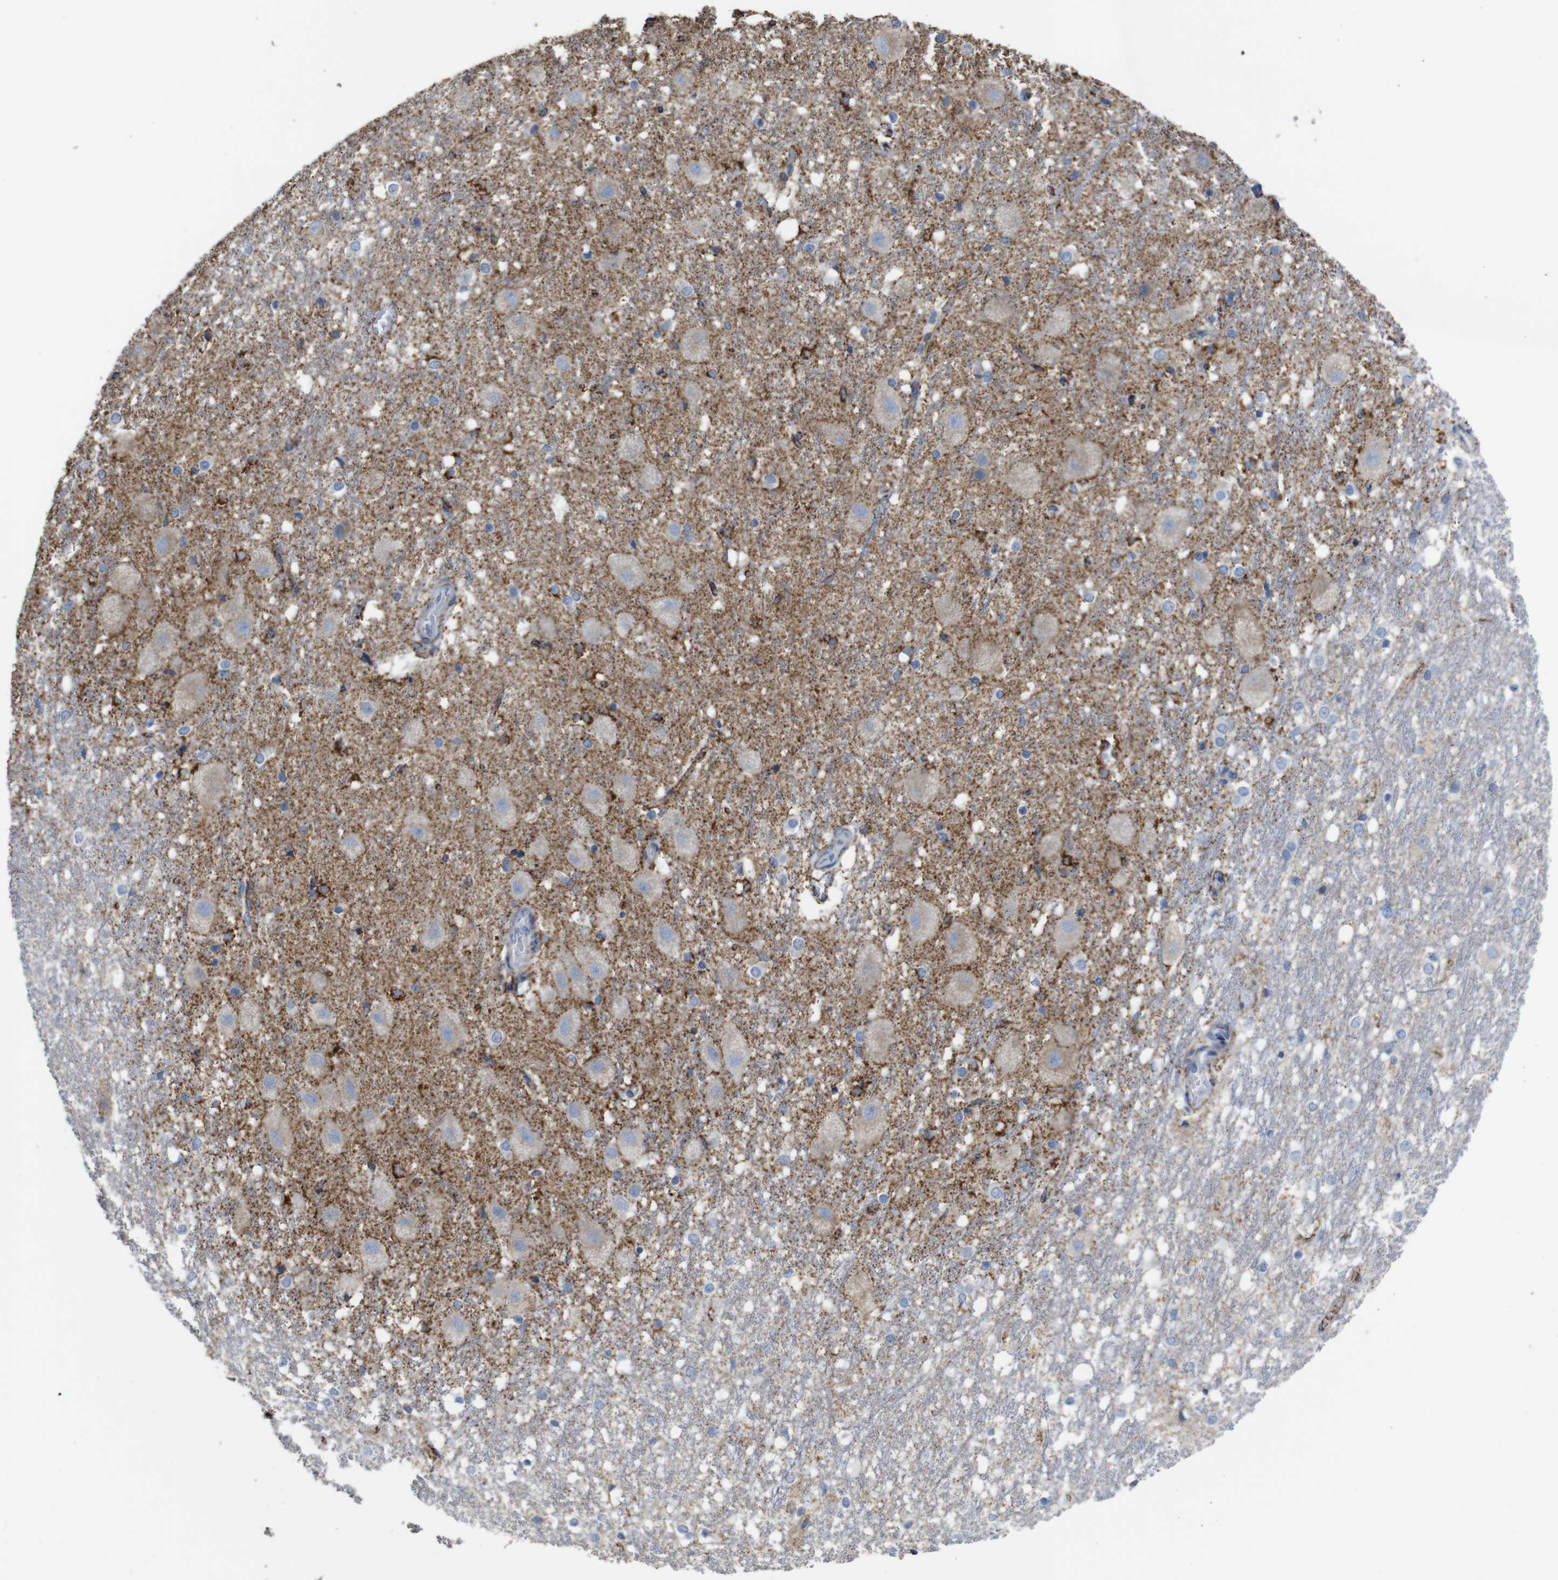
{"staining": {"intensity": "negative", "quantity": "none", "location": "none"}, "tissue": "hippocampus", "cell_type": "Glial cells", "image_type": "normal", "snomed": [{"axis": "morphology", "description": "Normal tissue, NOS"}, {"axis": "topography", "description": "Hippocampus"}], "caption": "High magnification brightfield microscopy of normal hippocampus stained with DAB (brown) and counterstained with hematoxylin (blue): glial cells show no significant positivity.", "gene": "MAOA", "patient": {"sex": "female", "age": 19}}